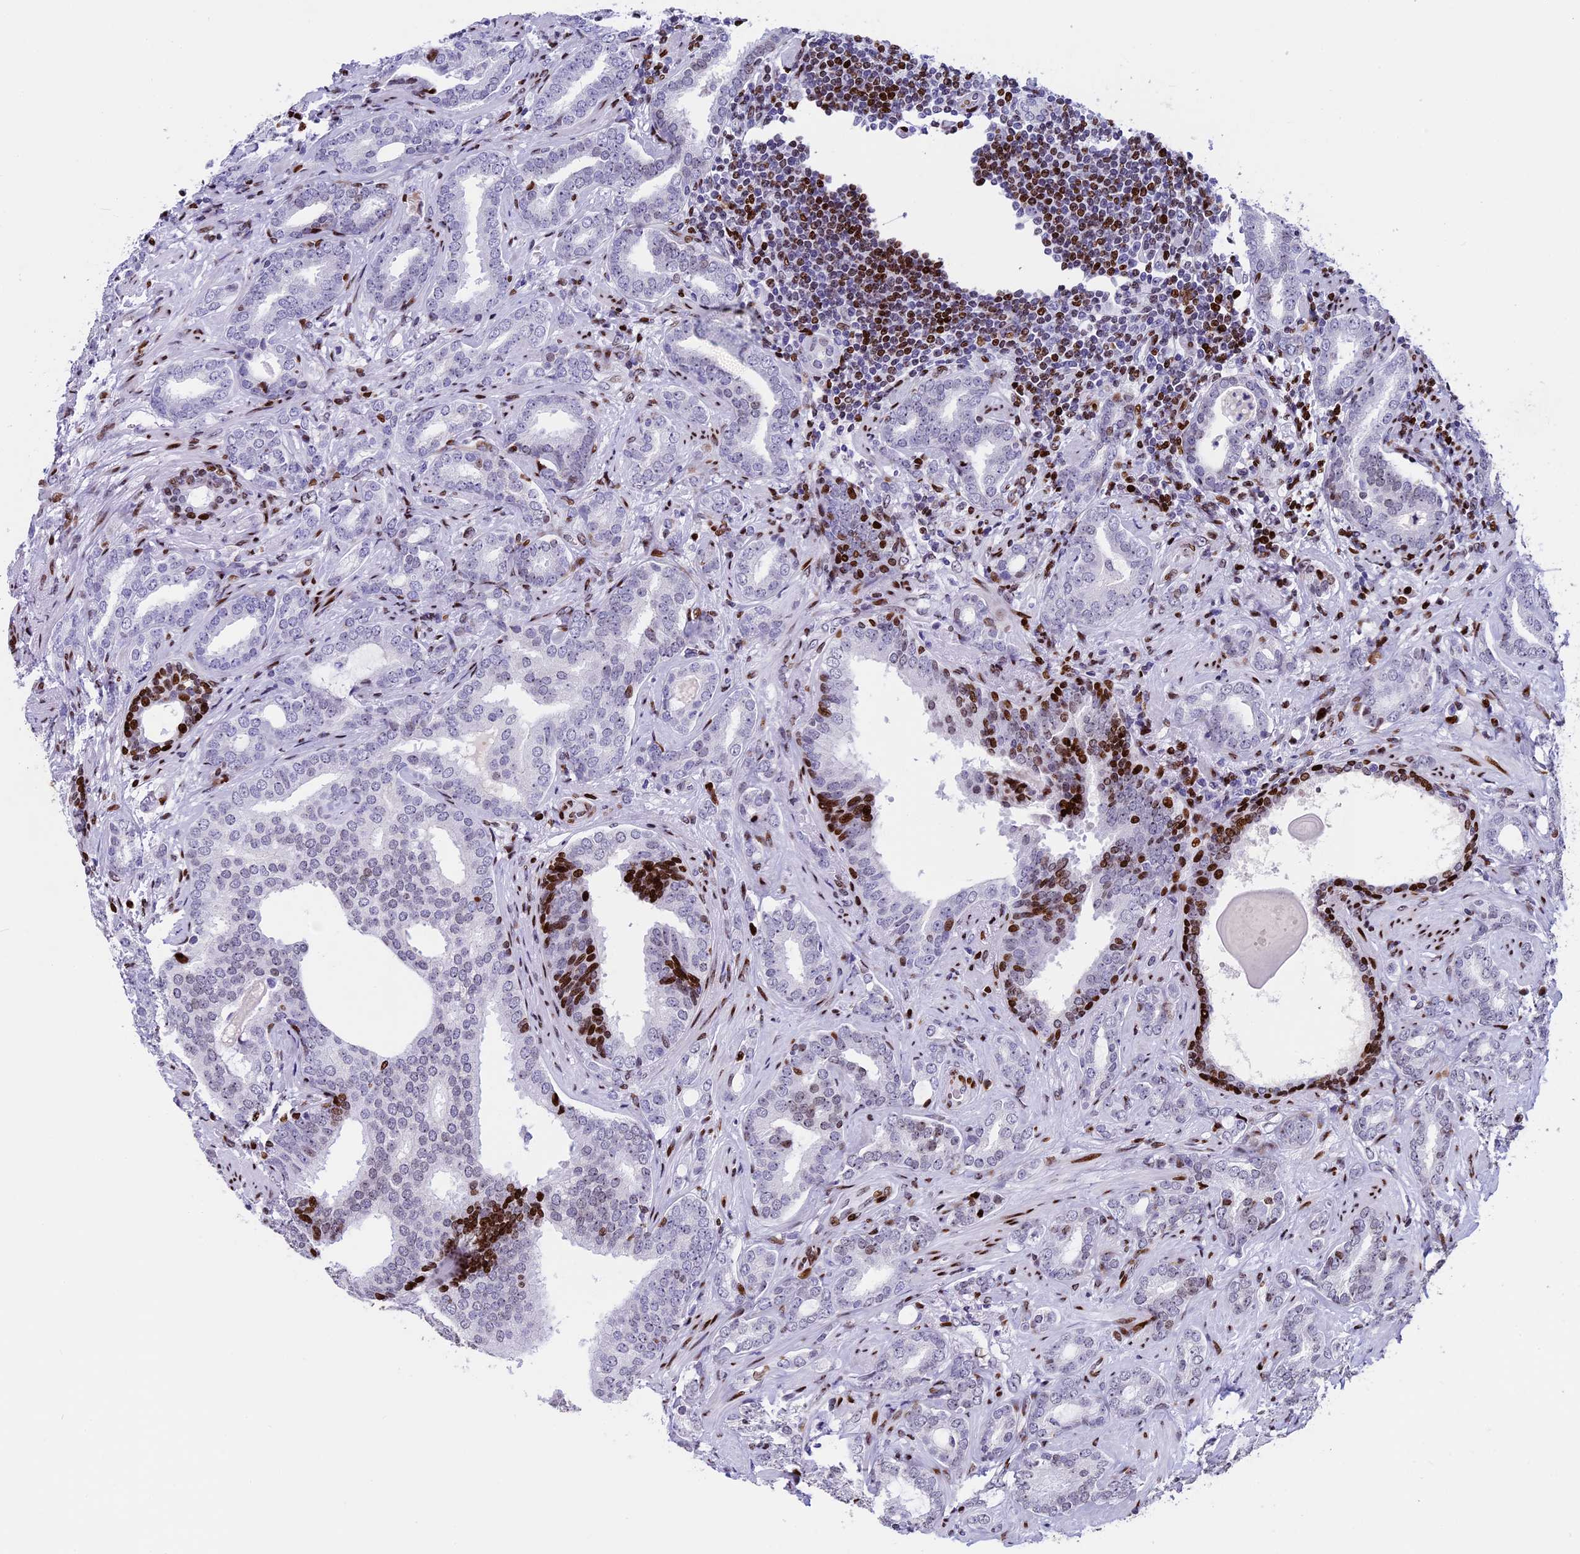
{"staining": {"intensity": "strong", "quantity": "<25%", "location": "nuclear"}, "tissue": "prostate cancer", "cell_type": "Tumor cells", "image_type": "cancer", "snomed": [{"axis": "morphology", "description": "Adenocarcinoma, High grade"}, {"axis": "topography", "description": "Prostate"}], "caption": "Strong nuclear staining for a protein is present in about <25% of tumor cells of prostate cancer (adenocarcinoma (high-grade)) using immunohistochemistry.", "gene": "BTBD3", "patient": {"sex": "male", "age": 63}}